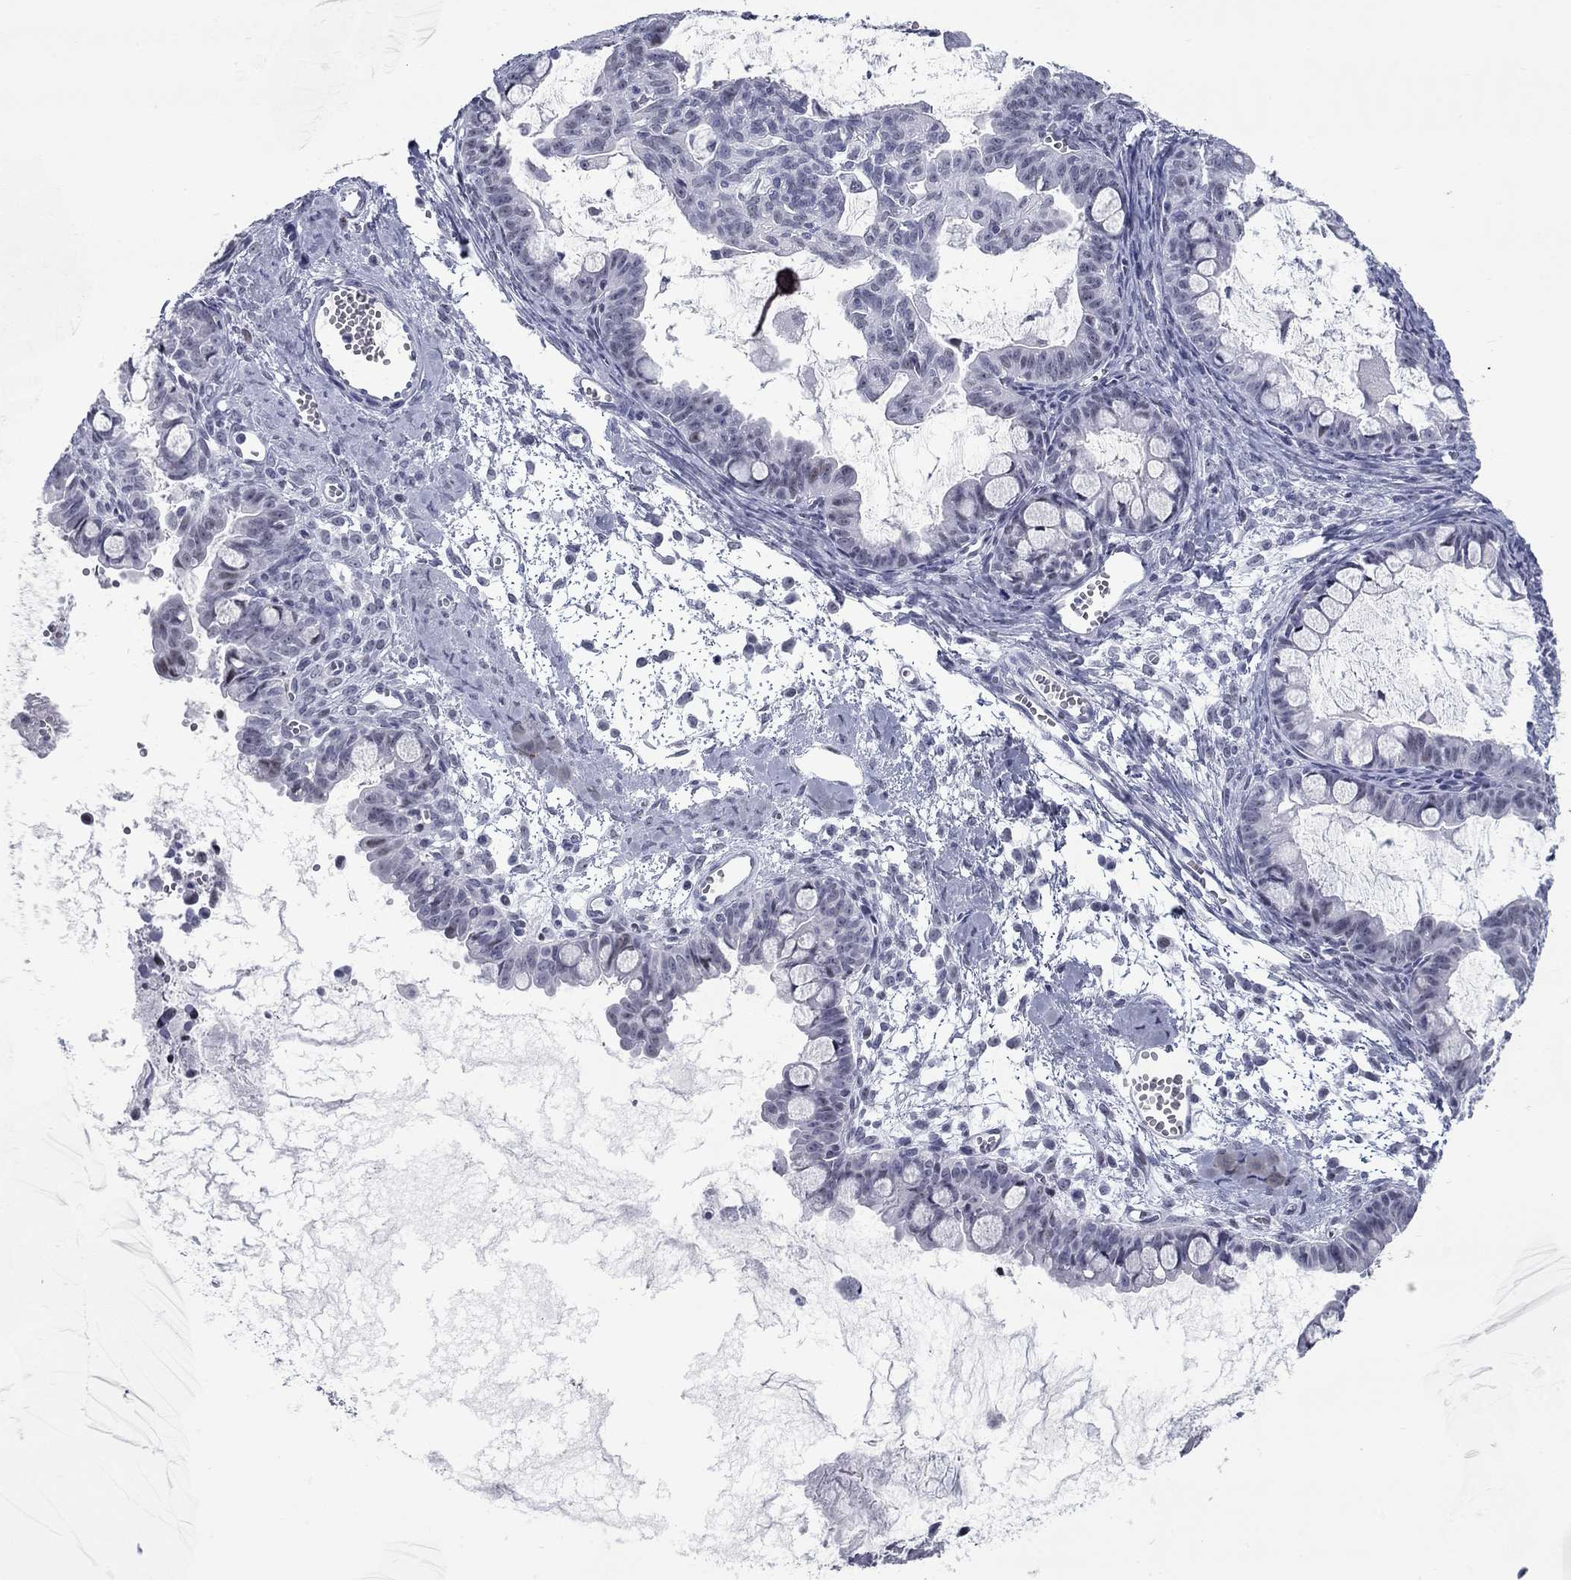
{"staining": {"intensity": "weak", "quantity": "<25%", "location": "nuclear"}, "tissue": "ovarian cancer", "cell_type": "Tumor cells", "image_type": "cancer", "snomed": [{"axis": "morphology", "description": "Cystadenocarcinoma, mucinous, NOS"}, {"axis": "topography", "description": "Ovary"}], "caption": "This photomicrograph is of ovarian cancer stained with IHC to label a protein in brown with the nuclei are counter-stained blue. There is no positivity in tumor cells. Nuclei are stained in blue.", "gene": "ASF1B", "patient": {"sex": "female", "age": 63}}